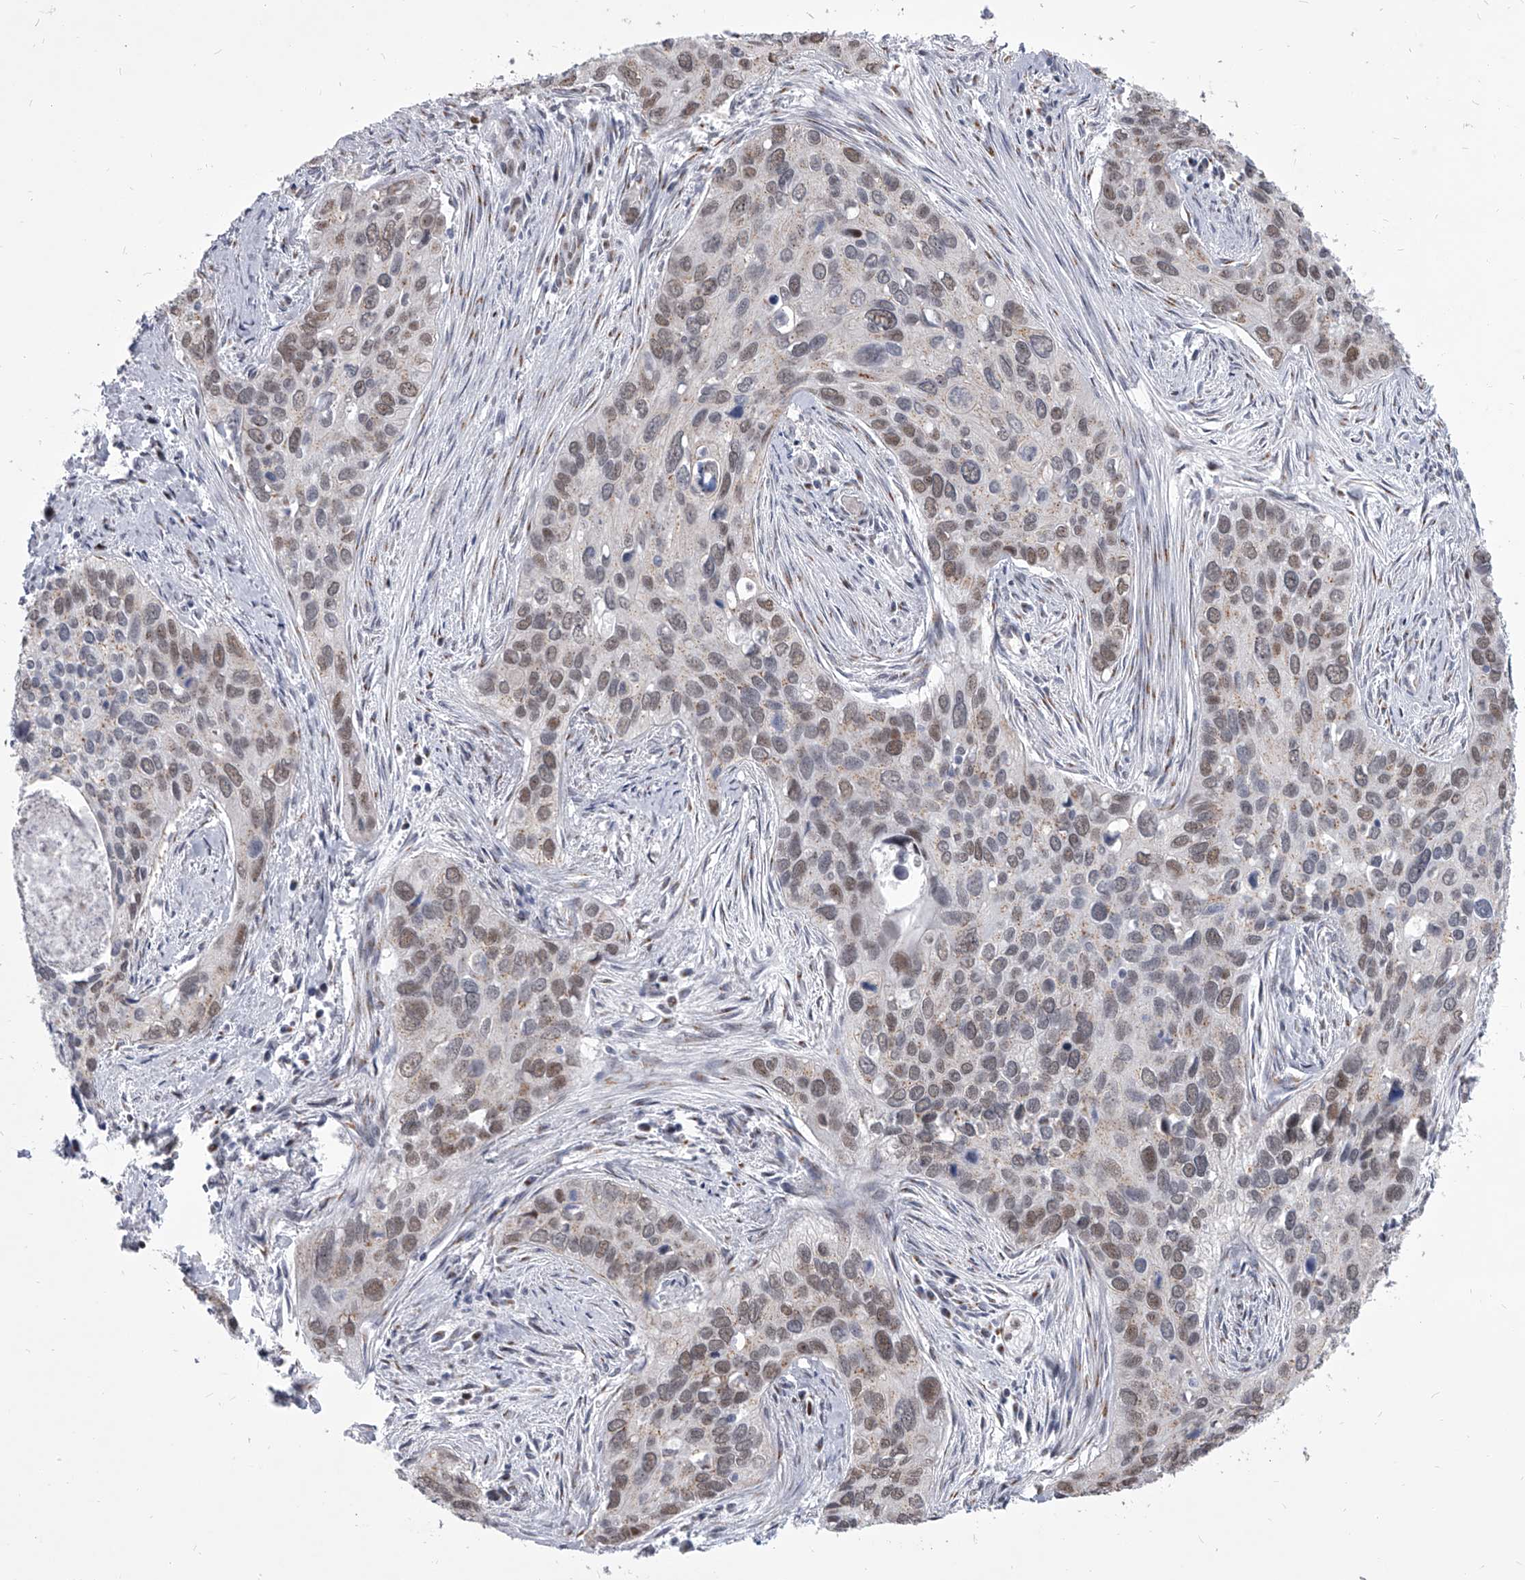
{"staining": {"intensity": "weak", "quantity": "25%-75%", "location": "nuclear"}, "tissue": "cervical cancer", "cell_type": "Tumor cells", "image_type": "cancer", "snomed": [{"axis": "morphology", "description": "Squamous cell carcinoma, NOS"}, {"axis": "topography", "description": "Cervix"}], "caption": "High-power microscopy captured an immunohistochemistry (IHC) image of squamous cell carcinoma (cervical), revealing weak nuclear staining in approximately 25%-75% of tumor cells. The protein of interest is shown in brown color, while the nuclei are stained blue.", "gene": "EVA1C", "patient": {"sex": "female", "age": 55}}